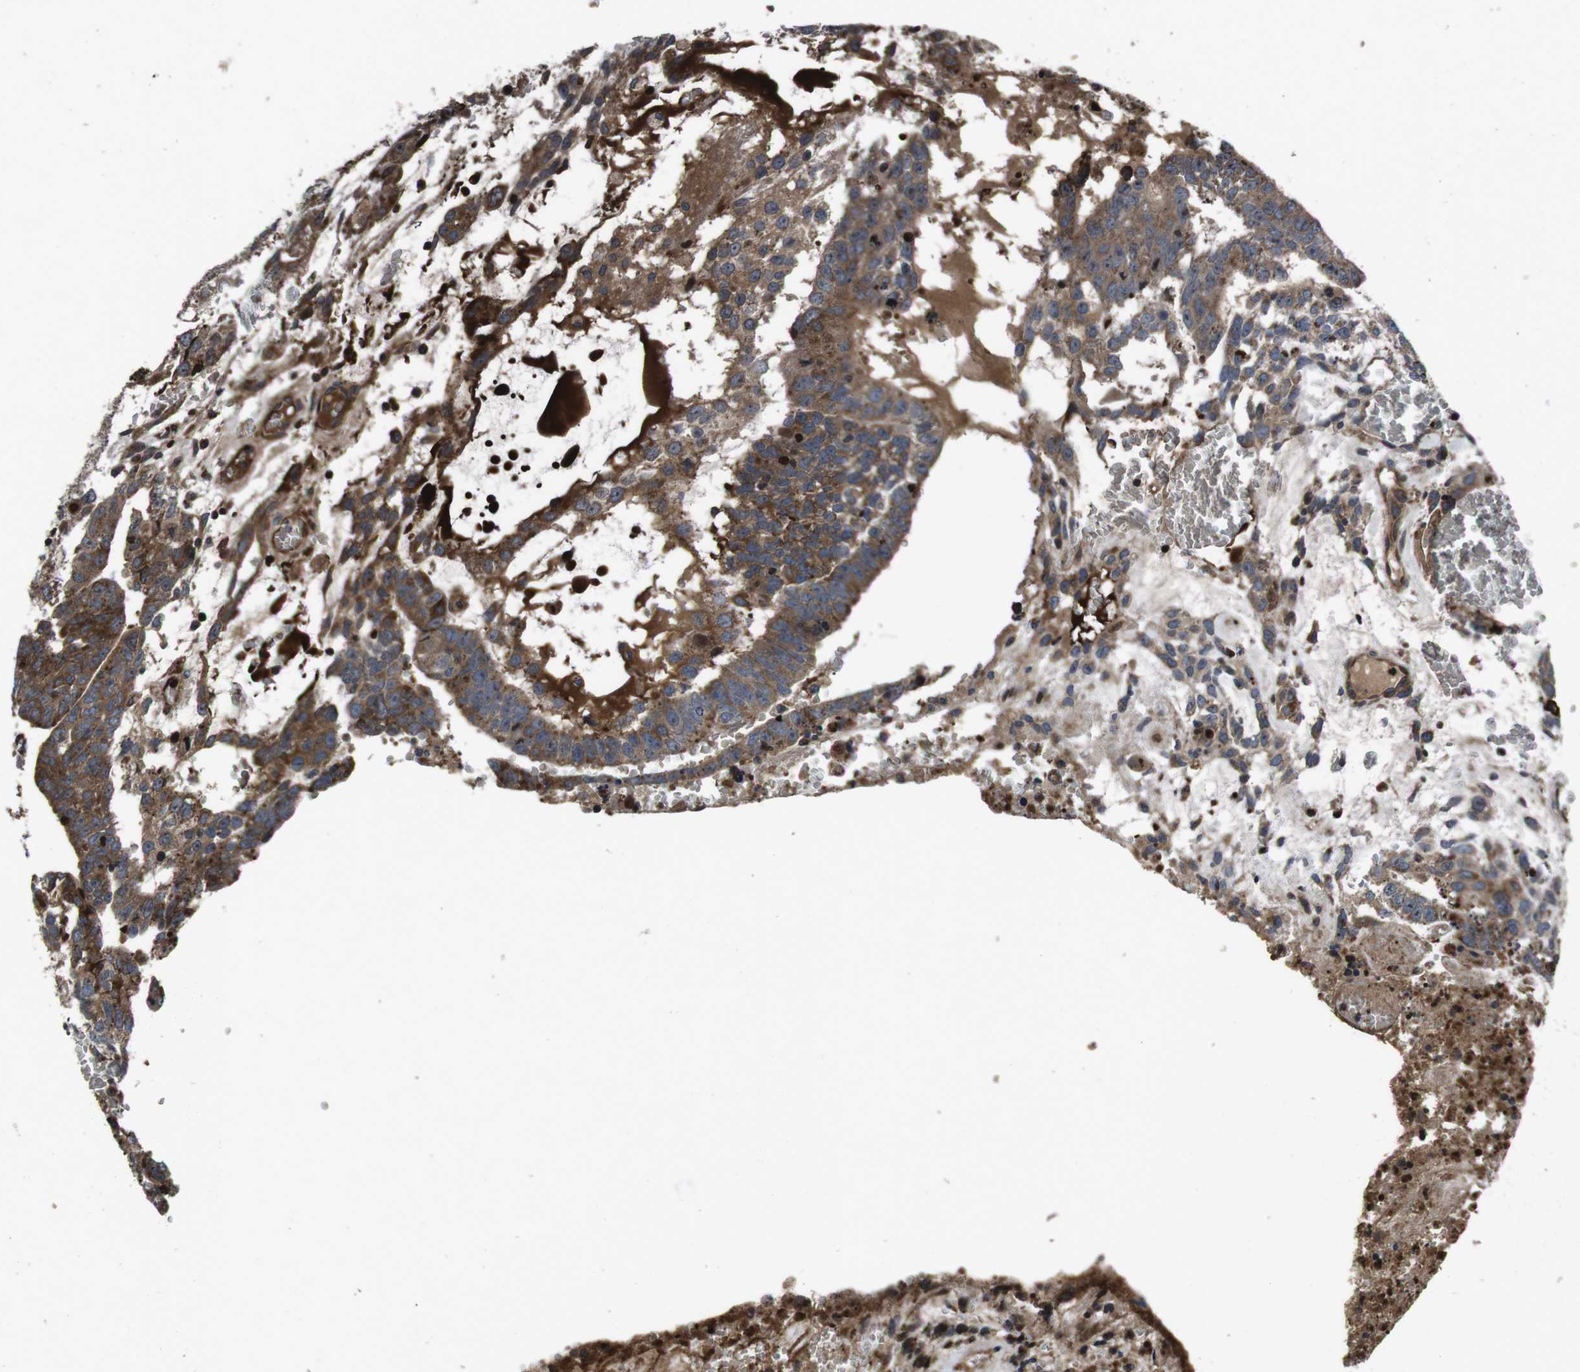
{"staining": {"intensity": "moderate", "quantity": ">75%", "location": "cytoplasmic/membranous"}, "tissue": "testis cancer", "cell_type": "Tumor cells", "image_type": "cancer", "snomed": [{"axis": "morphology", "description": "Seminoma, NOS"}, {"axis": "morphology", "description": "Carcinoma, Embryonal, NOS"}, {"axis": "topography", "description": "Testis"}], "caption": "Protein expression analysis of human embryonal carcinoma (testis) reveals moderate cytoplasmic/membranous positivity in about >75% of tumor cells.", "gene": "SMYD3", "patient": {"sex": "male", "age": 52}}